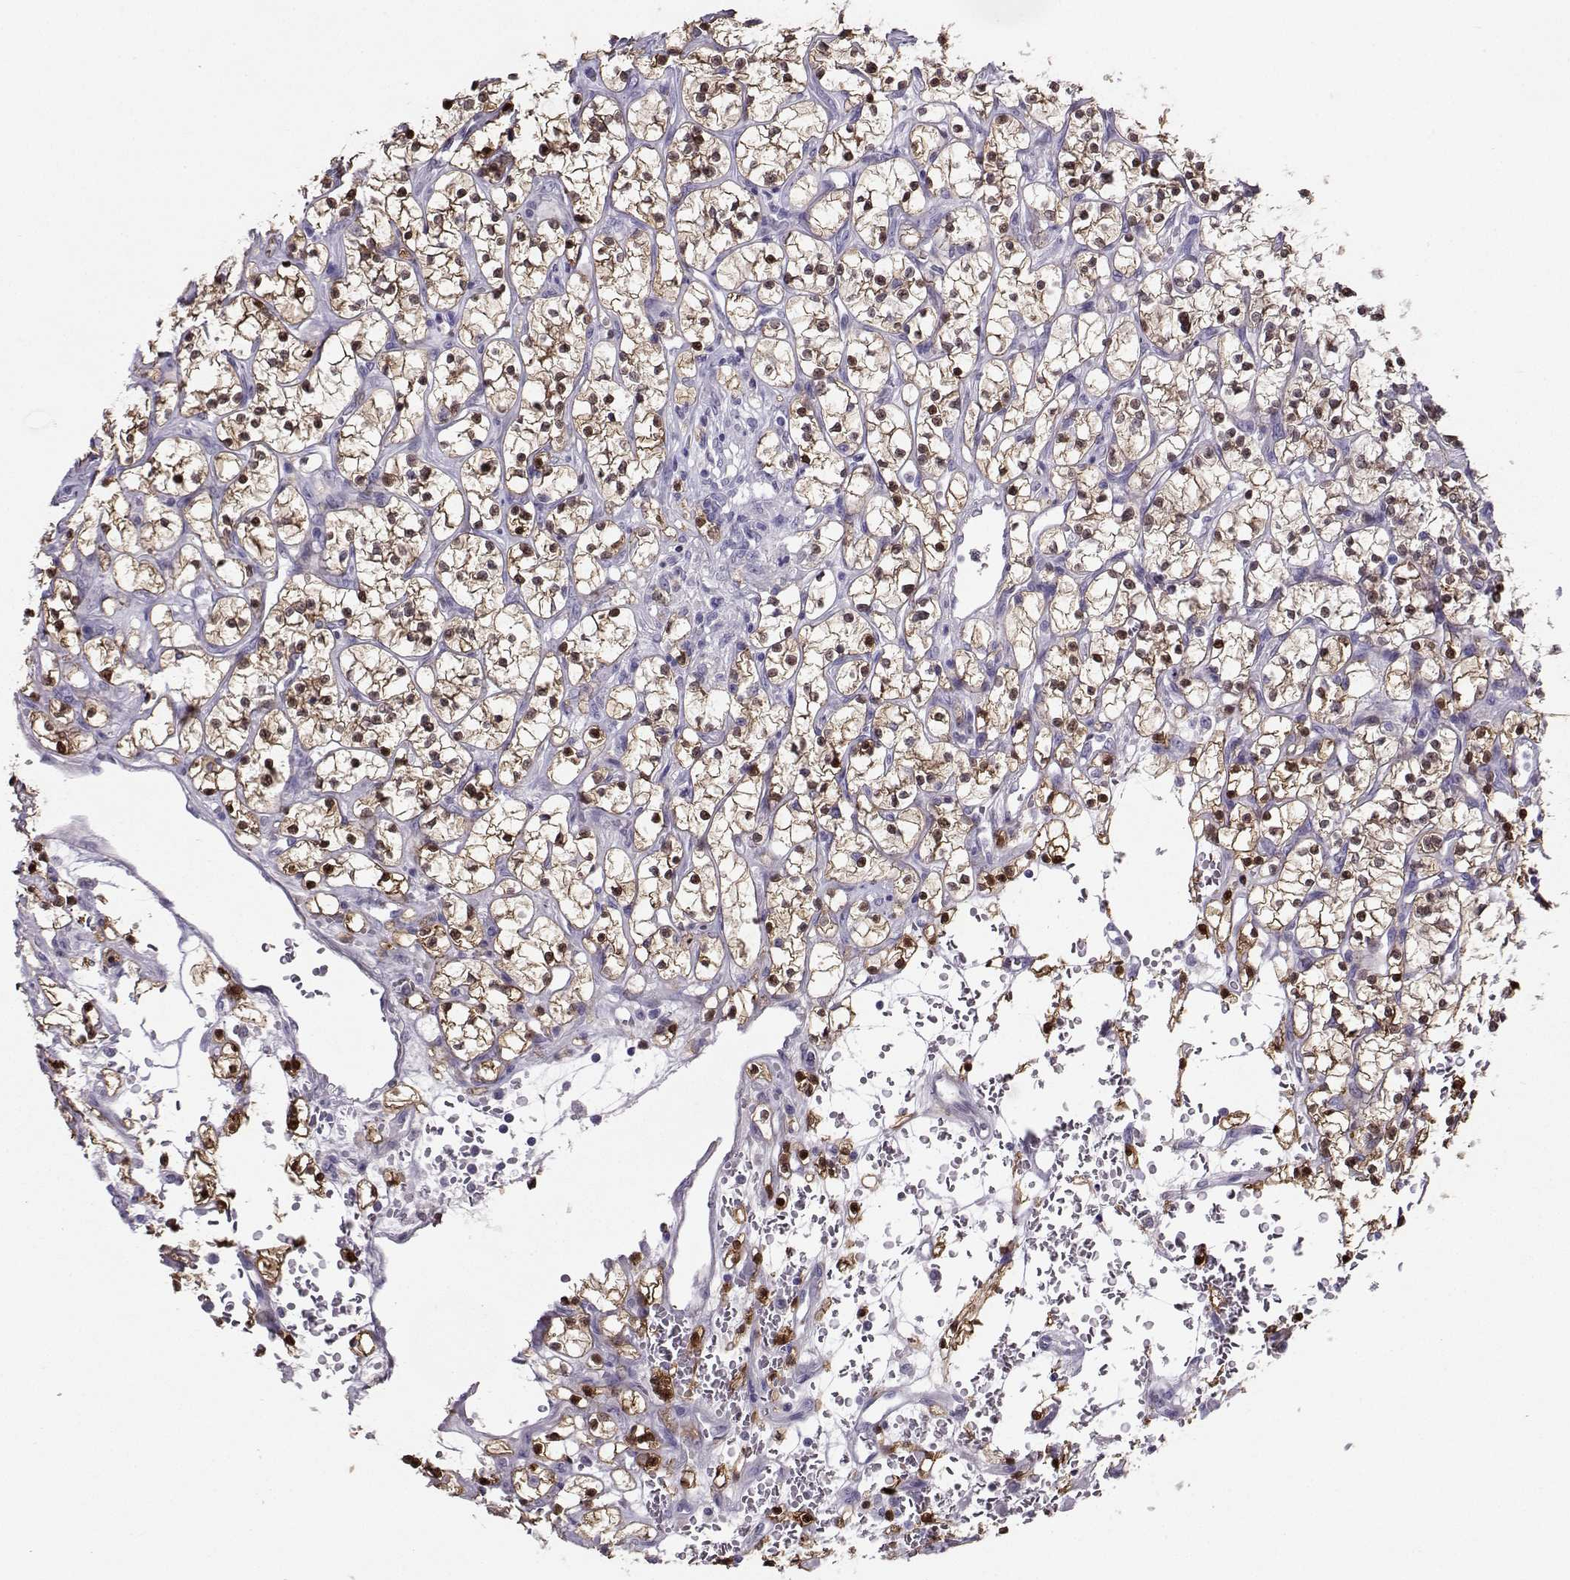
{"staining": {"intensity": "strong", "quantity": ">75%", "location": "cytoplasmic/membranous,nuclear"}, "tissue": "renal cancer", "cell_type": "Tumor cells", "image_type": "cancer", "snomed": [{"axis": "morphology", "description": "Adenocarcinoma, NOS"}, {"axis": "topography", "description": "Kidney"}], "caption": "A high amount of strong cytoplasmic/membranous and nuclear expression is appreciated in about >75% of tumor cells in adenocarcinoma (renal) tissue.", "gene": "PGK1", "patient": {"sex": "female", "age": 64}}